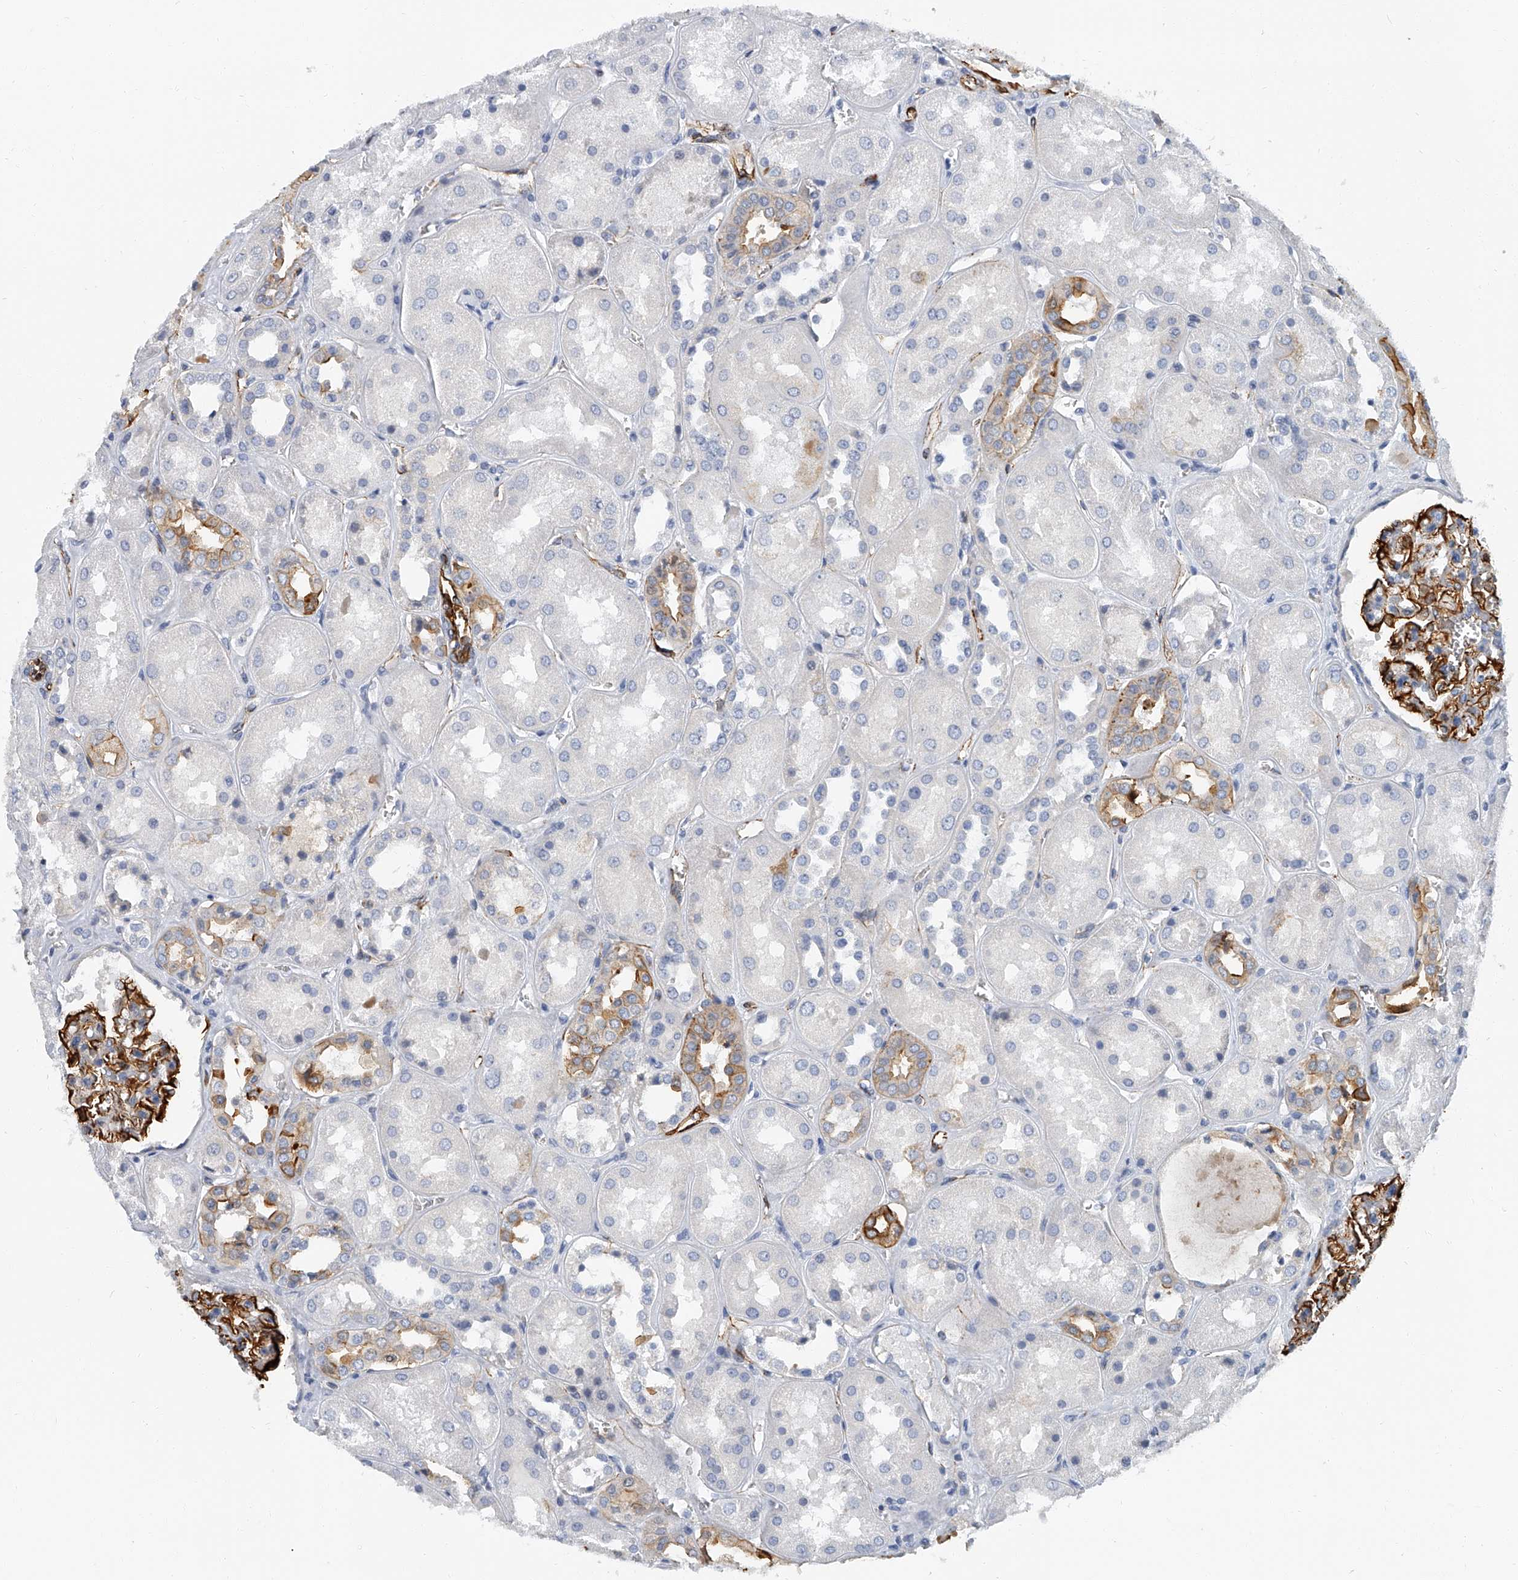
{"staining": {"intensity": "strong", "quantity": ">75%", "location": "cytoplasmic/membranous"}, "tissue": "kidney", "cell_type": "Cells in glomeruli", "image_type": "normal", "snomed": [{"axis": "morphology", "description": "Normal tissue, NOS"}, {"axis": "topography", "description": "Kidney"}], "caption": "Unremarkable kidney displays strong cytoplasmic/membranous positivity in approximately >75% of cells in glomeruli (DAB (3,3'-diaminobenzidine) IHC, brown staining for protein, blue staining for nuclei)..", "gene": "KIRREL1", "patient": {"sex": "male", "age": 70}}